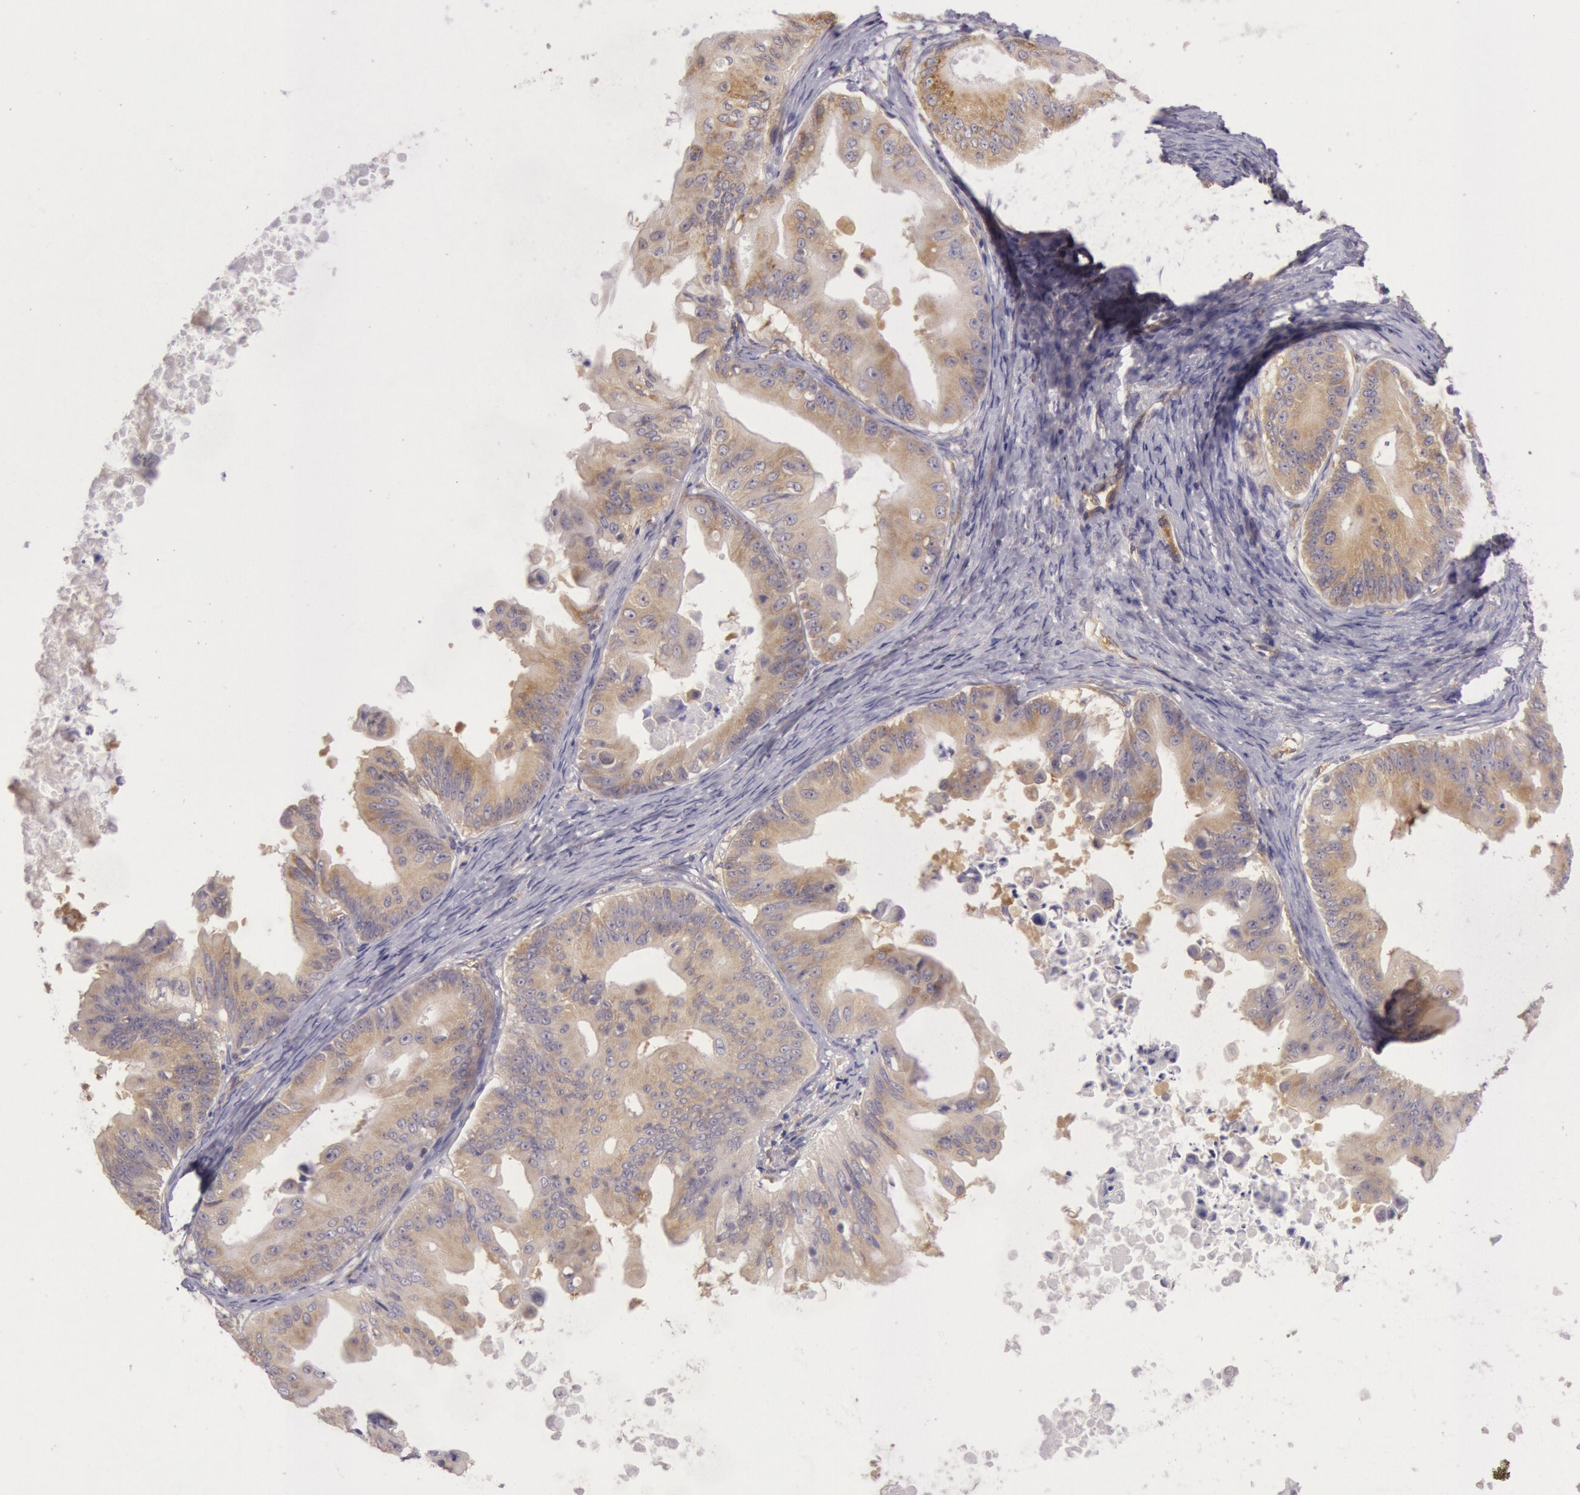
{"staining": {"intensity": "weak", "quantity": ">75%", "location": "cytoplasmic/membranous"}, "tissue": "ovarian cancer", "cell_type": "Tumor cells", "image_type": "cancer", "snomed": [{"axis": "morphology", "description": "Cystadenocarcinoma, mucinous, NOS"}, {"axis": "topography", "description": "Ovary"}], "caption": "Mucinous cystadenocarcinoma (ovarian) stained with IHC shows weak cytoplasmic/membranous expression in about >75% of tumor cells.", "gene": "CHUK", "patient": {"sex": "female", "age": 37}}